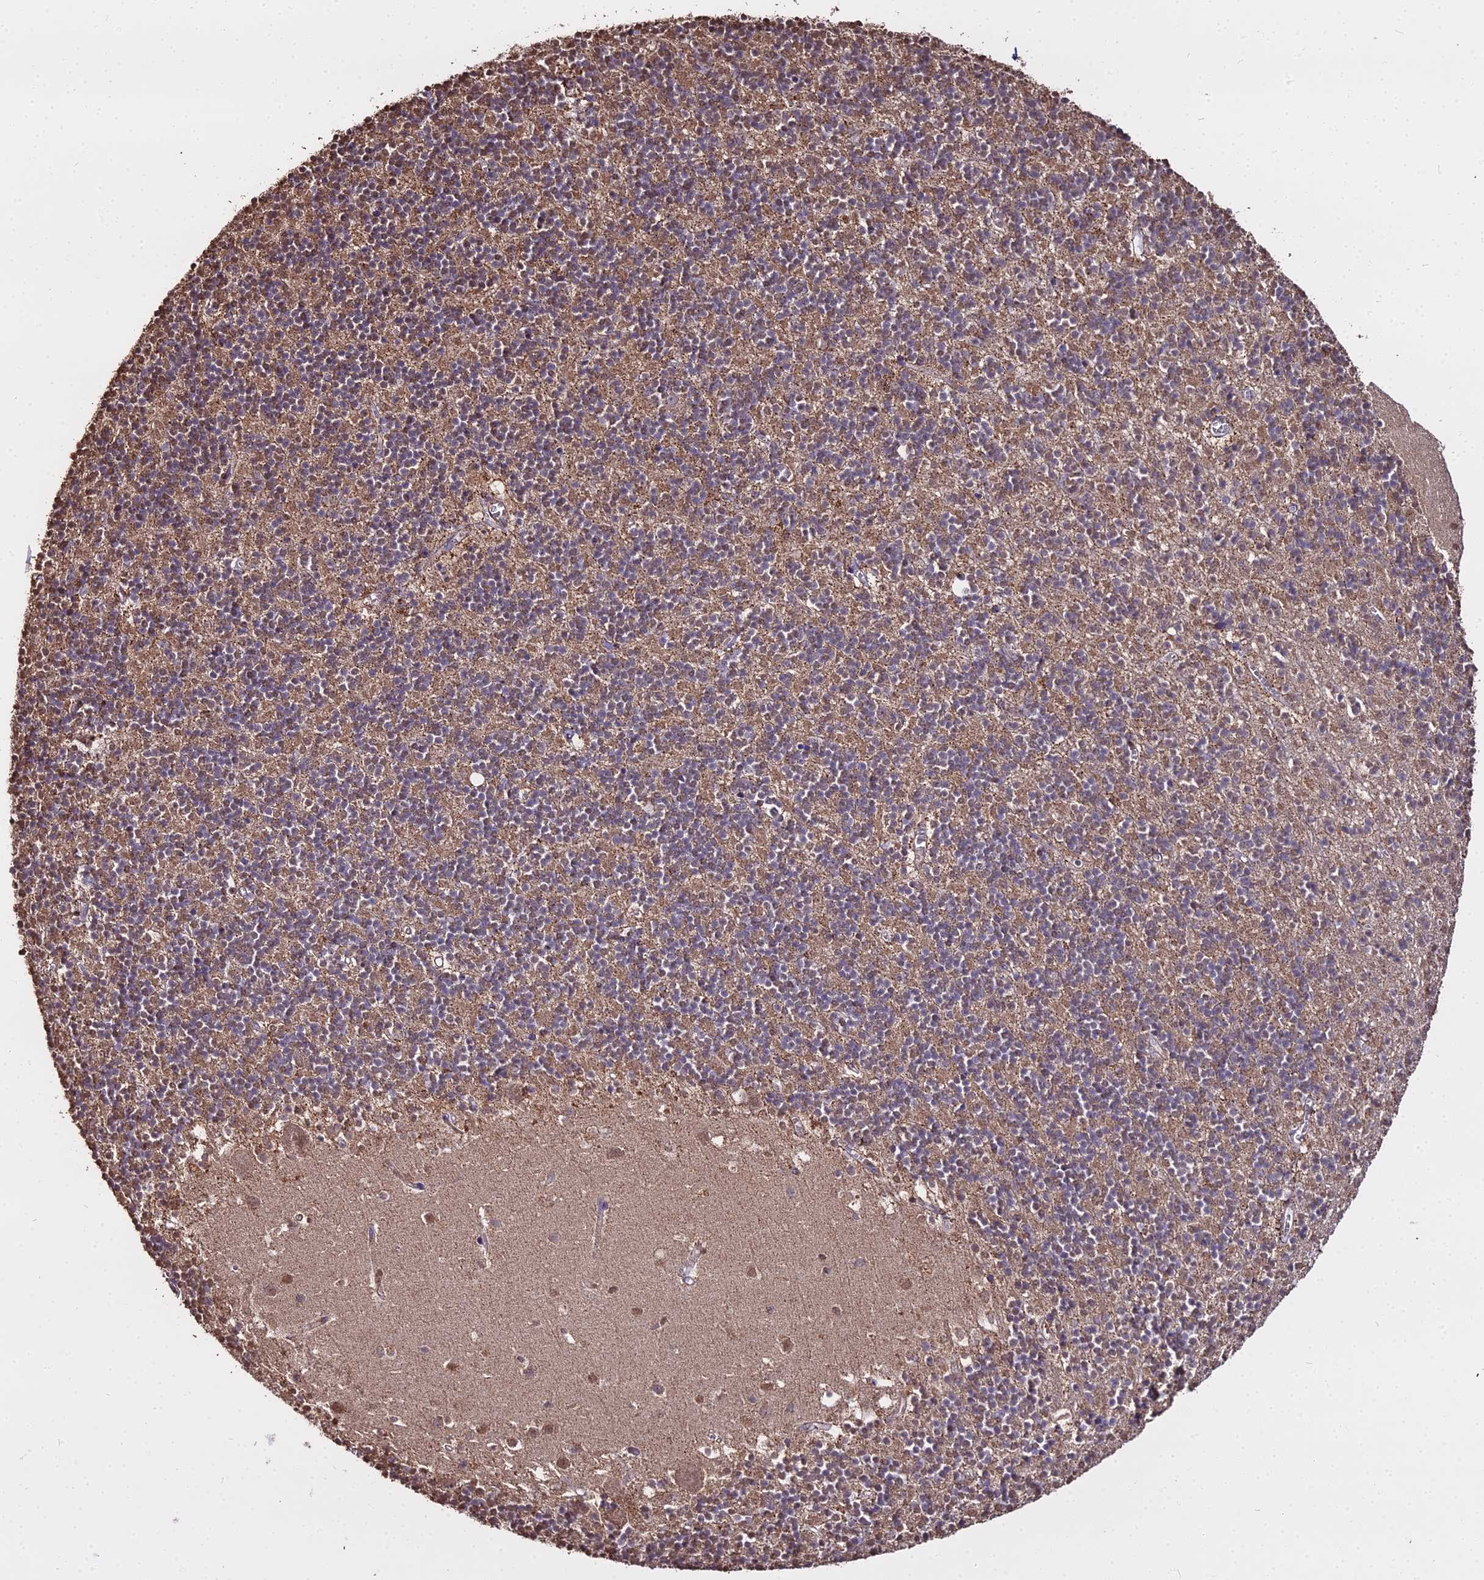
{"staining": {"intensity": "moderate", "quantity": "25%-75%", "location": "cytoplasmic/membranous"}, "tissue": "cerebellum", "cell_type": "Cells in granular layer", "image_type": "normal", "snomed": [{"axis": "morphology", "description": "Normal tissue, NOS"}, {"axis": "topography", "description": "Cerebellum"}], "caption": "A high-resolution image shows IHC staining of normal cerebellum, which exhibits moderate cytoplasmic/membranous expression in approximately 25%-75% of cells in granular layer. Using DAB (3,3'-diaminobenzidine) (brown) and hematoxylin (blue) stains, captured at high magnification using brightfield microscopy.", "gene": "METTL13", "patient": {"sex": "male", "age": 54}}